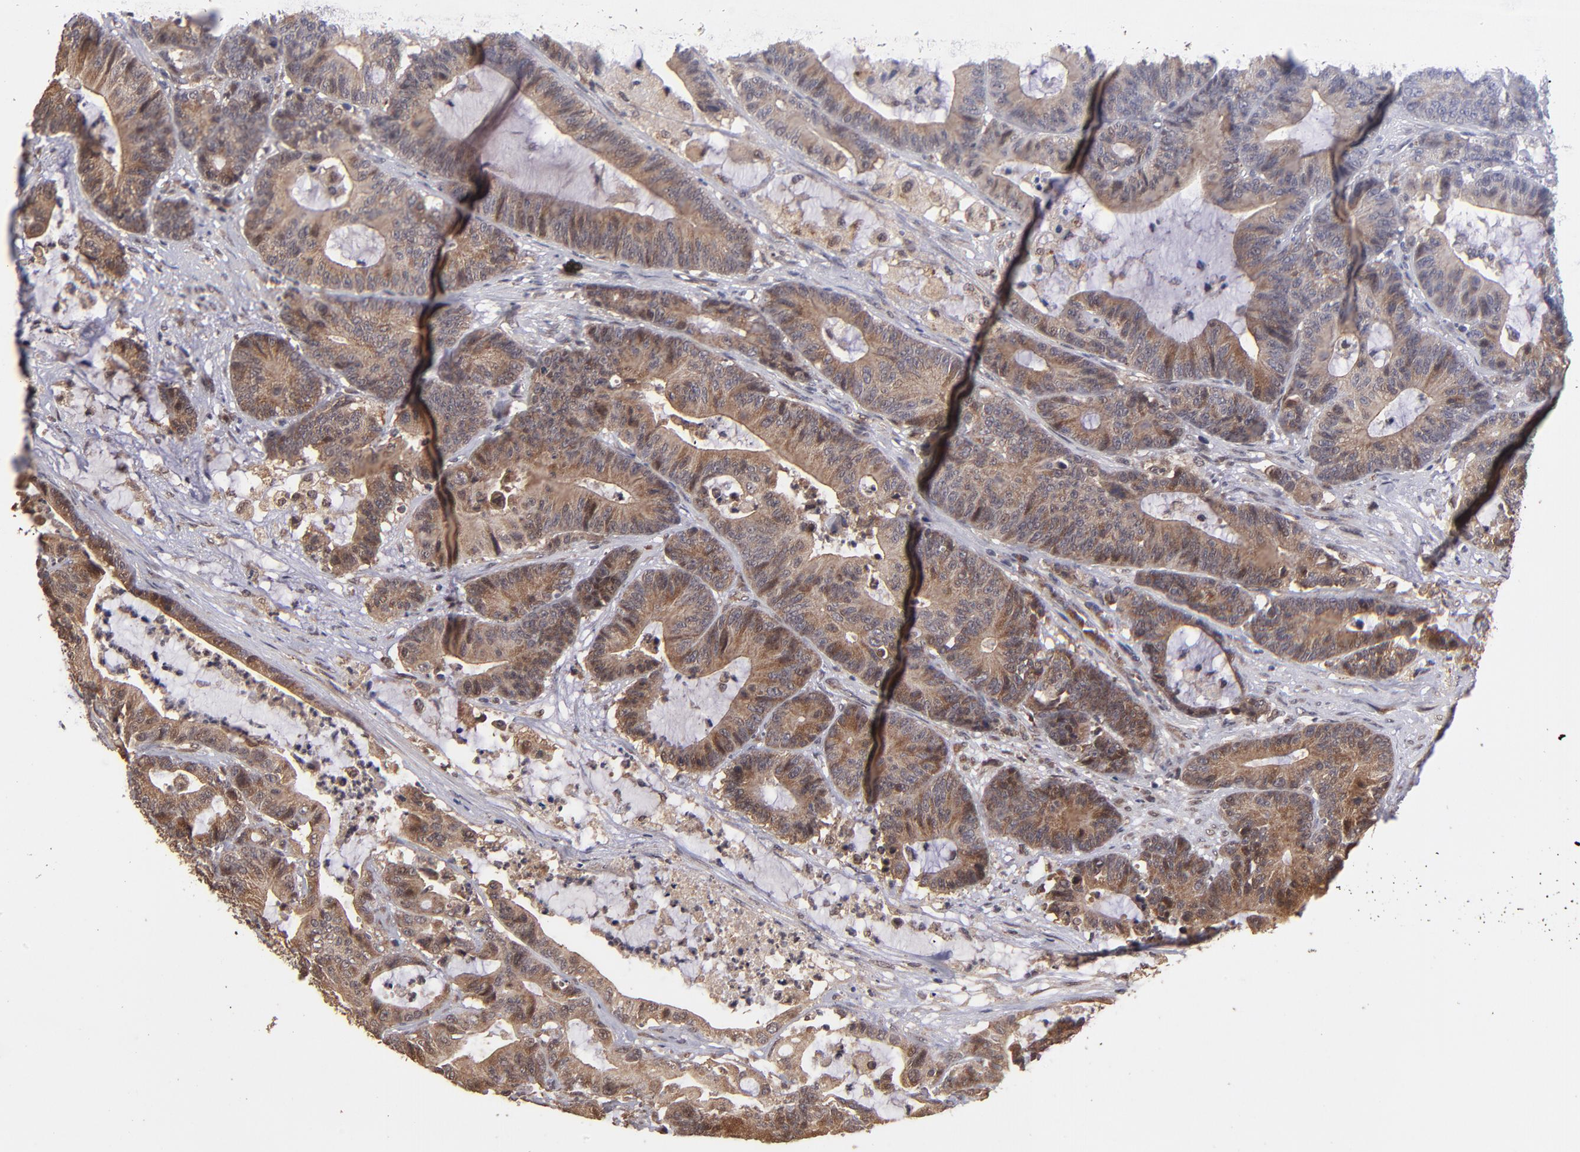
{"staining": {"intensity": "moderate", "quantity": ">75%", "location": "cytoplasmic/membranous"}, "tissue": "colorectal cancer", "cell_type": "Tumor cells", "image_type": "cancer", "snomed": [{"axis": "morphology", "description": "Adenocarcinoma, NOS"}, {"axis": "topography", "description": "Colon"}], "caption": "This histopathology image shows immunohistochemistry (IHC) staining of human colorectal cancer, with medium moderate cytoplasmic/membranous positivity in about >75% of tumor cells.", "gene": "NFE2L2", "patient": {"sex": "female", "age": 84}}